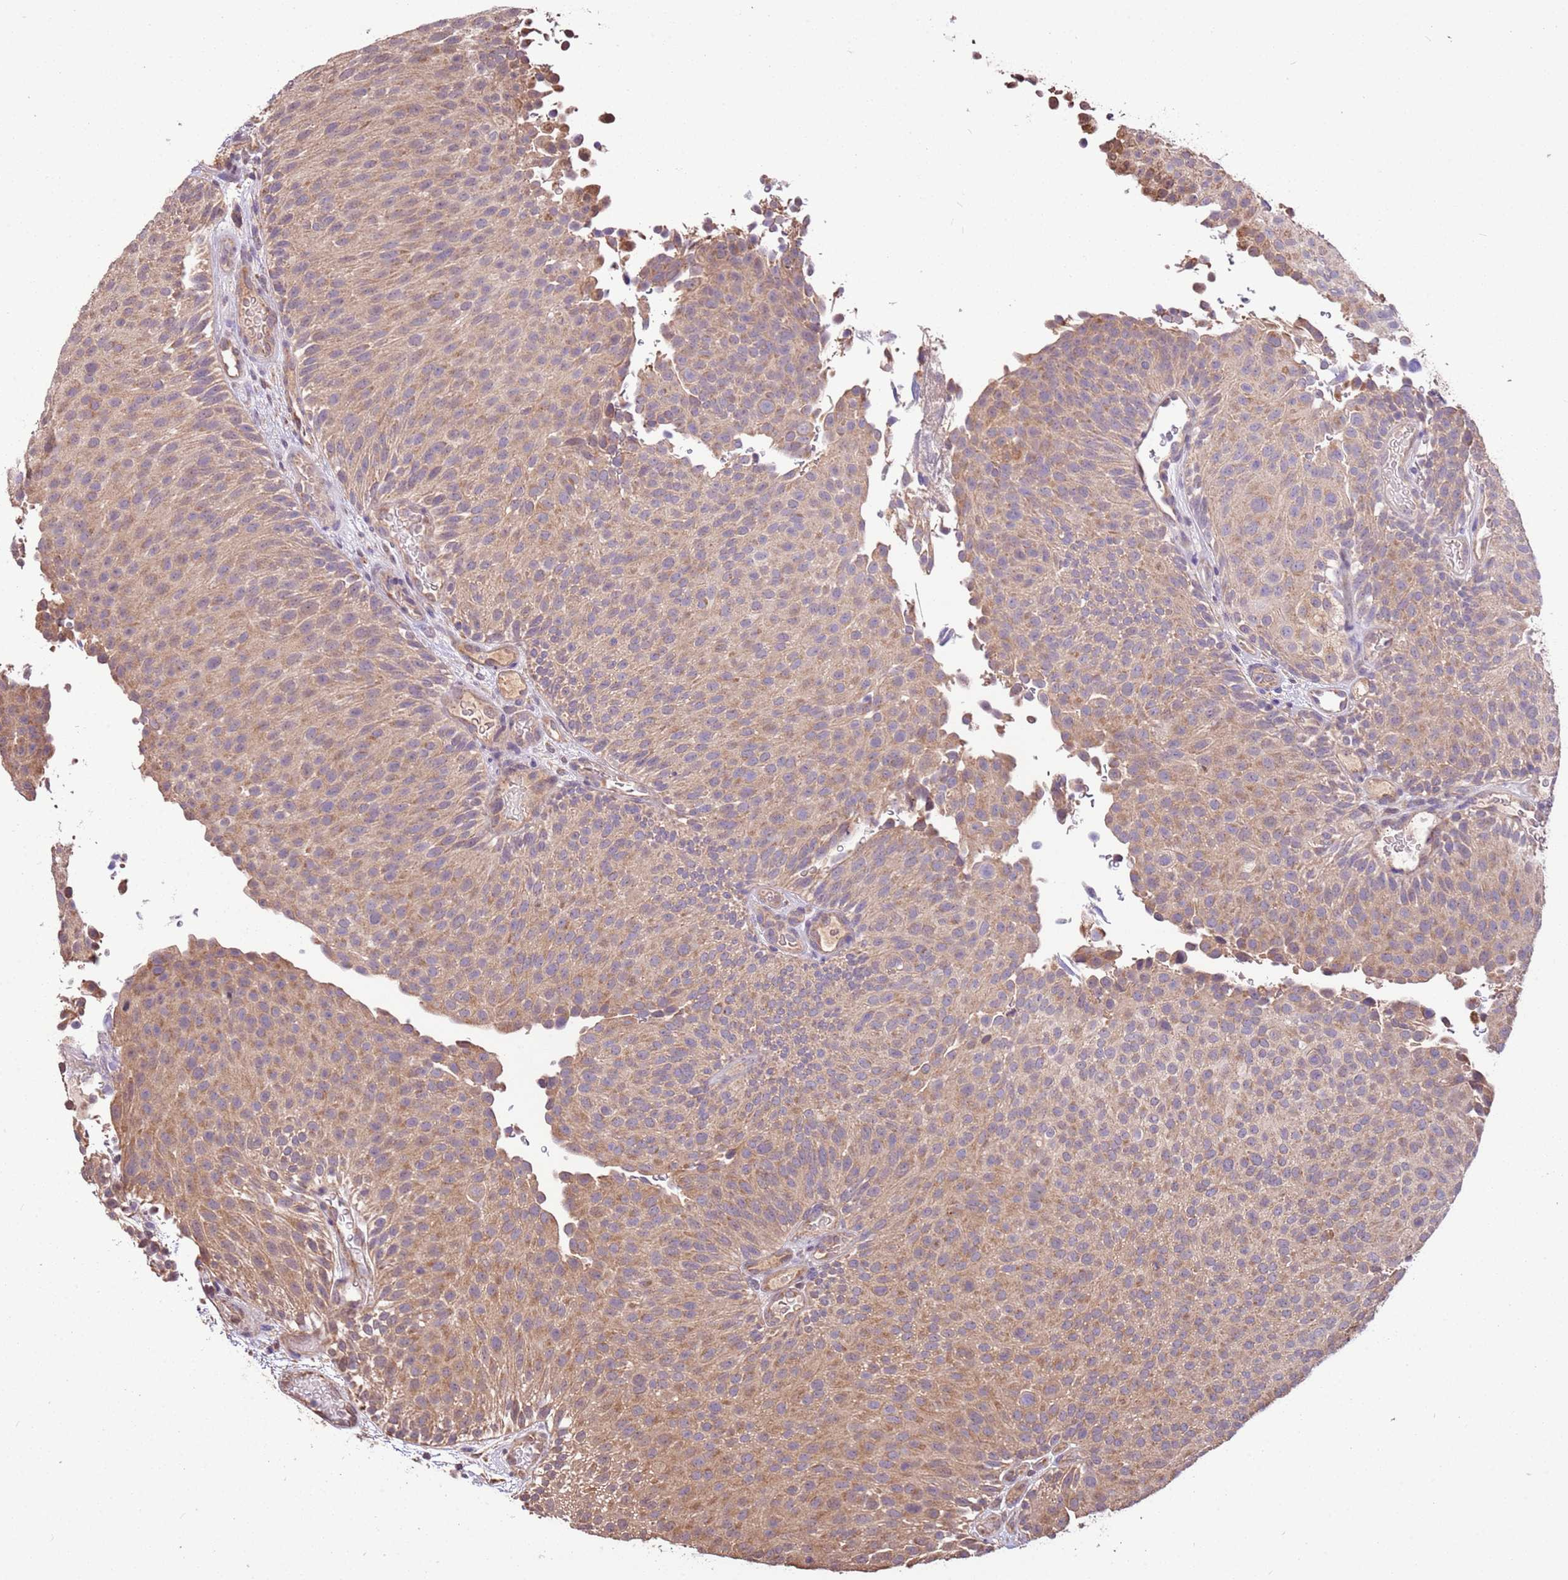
{"staining": {"intensity": "moderate", "quantity": "25%-75%", "location": "cytoplasmic/membranous"}, "tissue": "urothelial cancer", "cell_type": "Tumor cells", "image_type": "cancer", "snomed": [{"axis": "morphology", "description": "Urothelial carcinoma, Low grade"}, {"axis": "topography", "description": "Urinary bladder"}], "caption": "An IHC photomicrograph of tumor tissue is shown. Protein staining in brown highlights moderate cytoplasmic/membranous positivity in urothelial cancer within tumor cells.", "gene": "BBS5", "patient": {"sex": "male", "age": 78}}